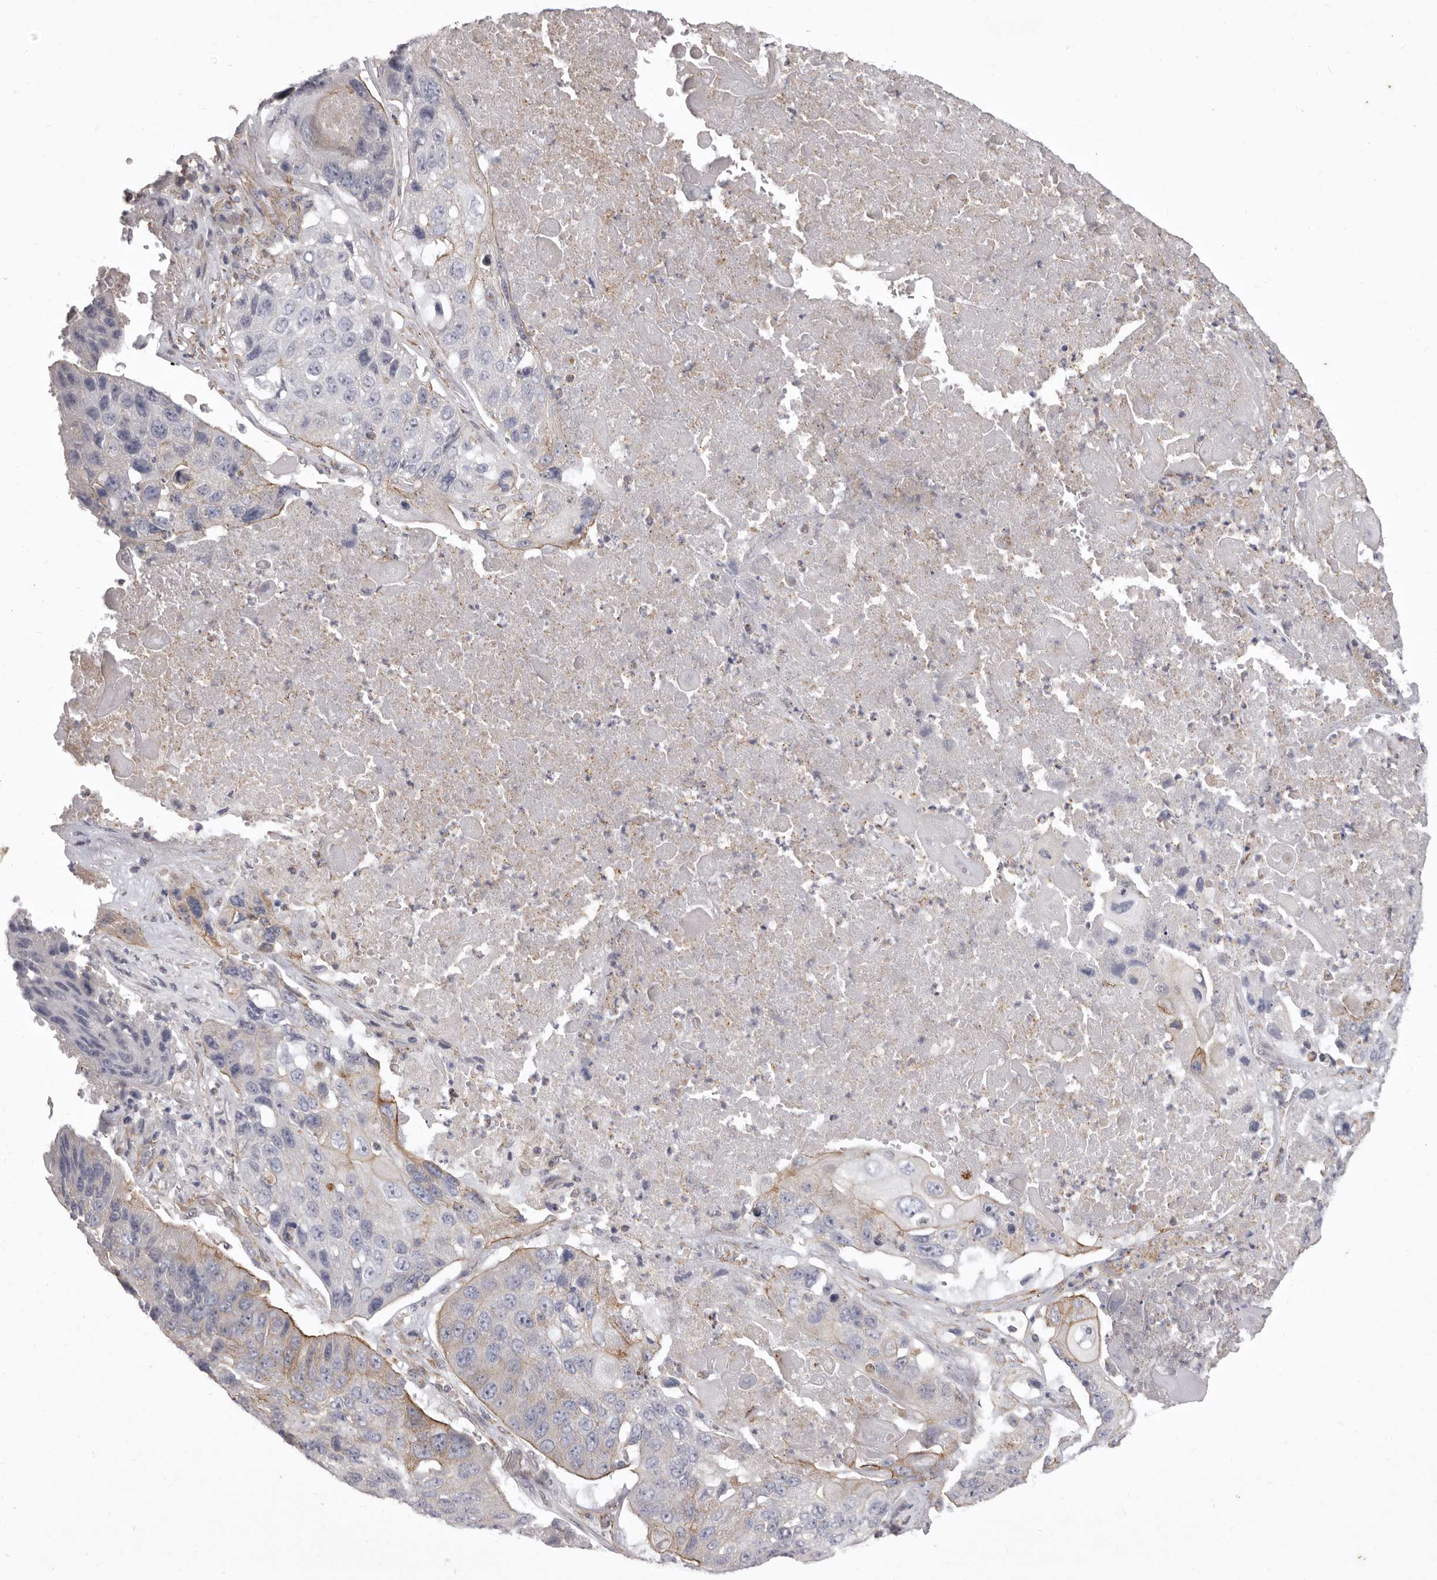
{"staining": {"intensity": "weak", "quantity": "<25%", "location": "cytoplasmic/membranous"}, "tissue": "lung cancer", "cell_type": "Tumor cells", "image_type": "cancer", "snomed": [{"axis": "morphology", "description": "Squamous cell carcinoma, NOS"}, {"axis": "topography", "description": "Lung"}], "caption": "The IHC photomicrograph has no significant expression in tumor cells of lung cancer tissue. (DAB IHC, high magnification).", "gene": "P2RX6", "patient": {"sex": "male", "age": 61}}